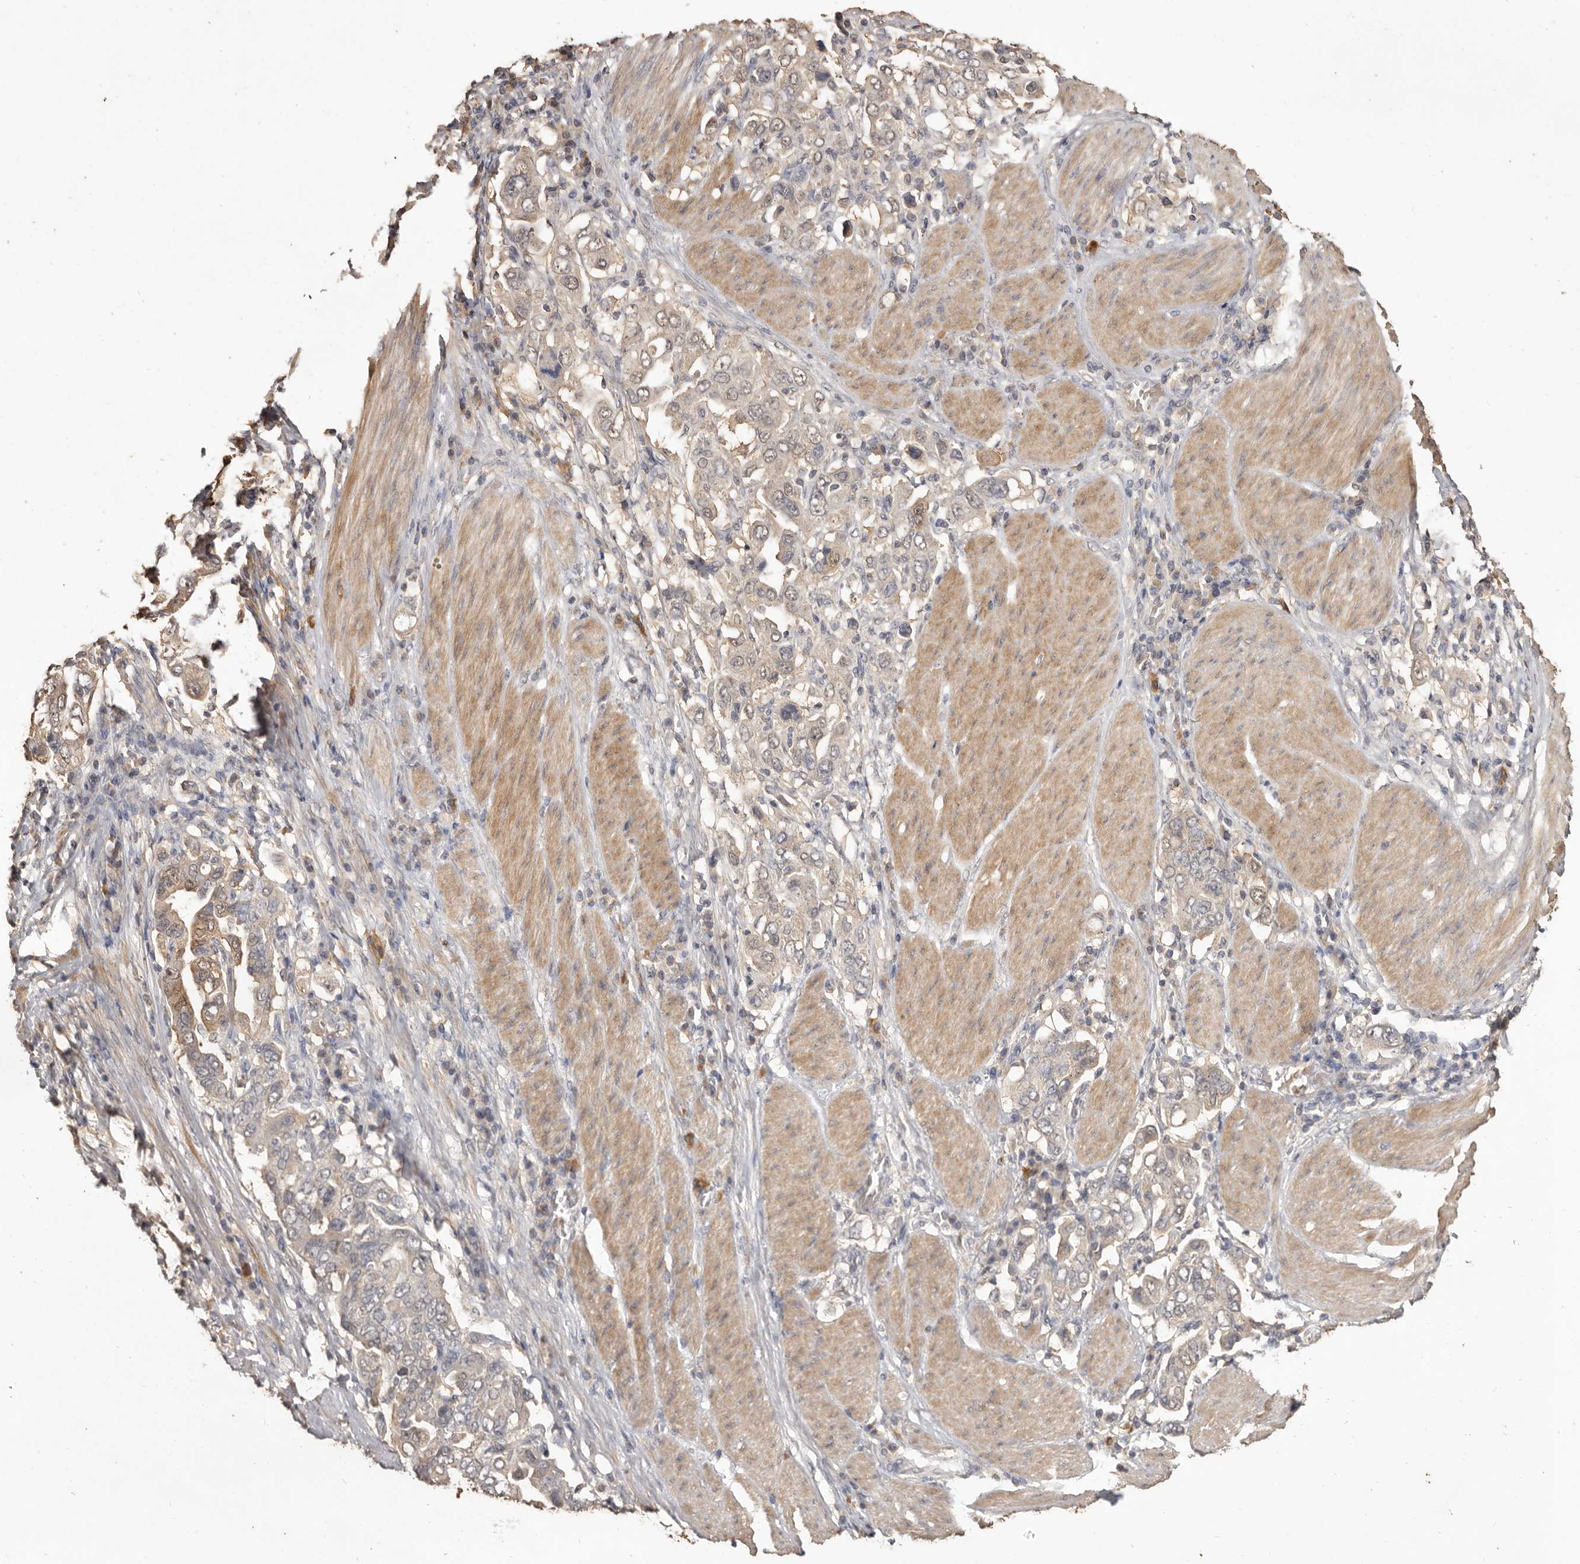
{"staining": {"intensity": "weak", "quantity": "25%-75%", "location": "cytoplasmic/membranous"}, "tissue": "stomach cancer", "cell_type": "Tumor cells", "image_type": "cancer", "snomed": [{"axis": "morphology", "description": "Adenocarcinoma, NOS"}, {"axis": "topography", "description": "Stomach, upper"}], "caption": "The immunohistochemical stain shows weak cytoplasmic/membranous positivity in tumor cells of adenocarcinoma (stomach) tissue. Immunohistochemistry (ihc) stains the protein in brown and the nuclei are stained blue.", "gene": "INAVA", "patient": {"sex": "male", "age": 62}}